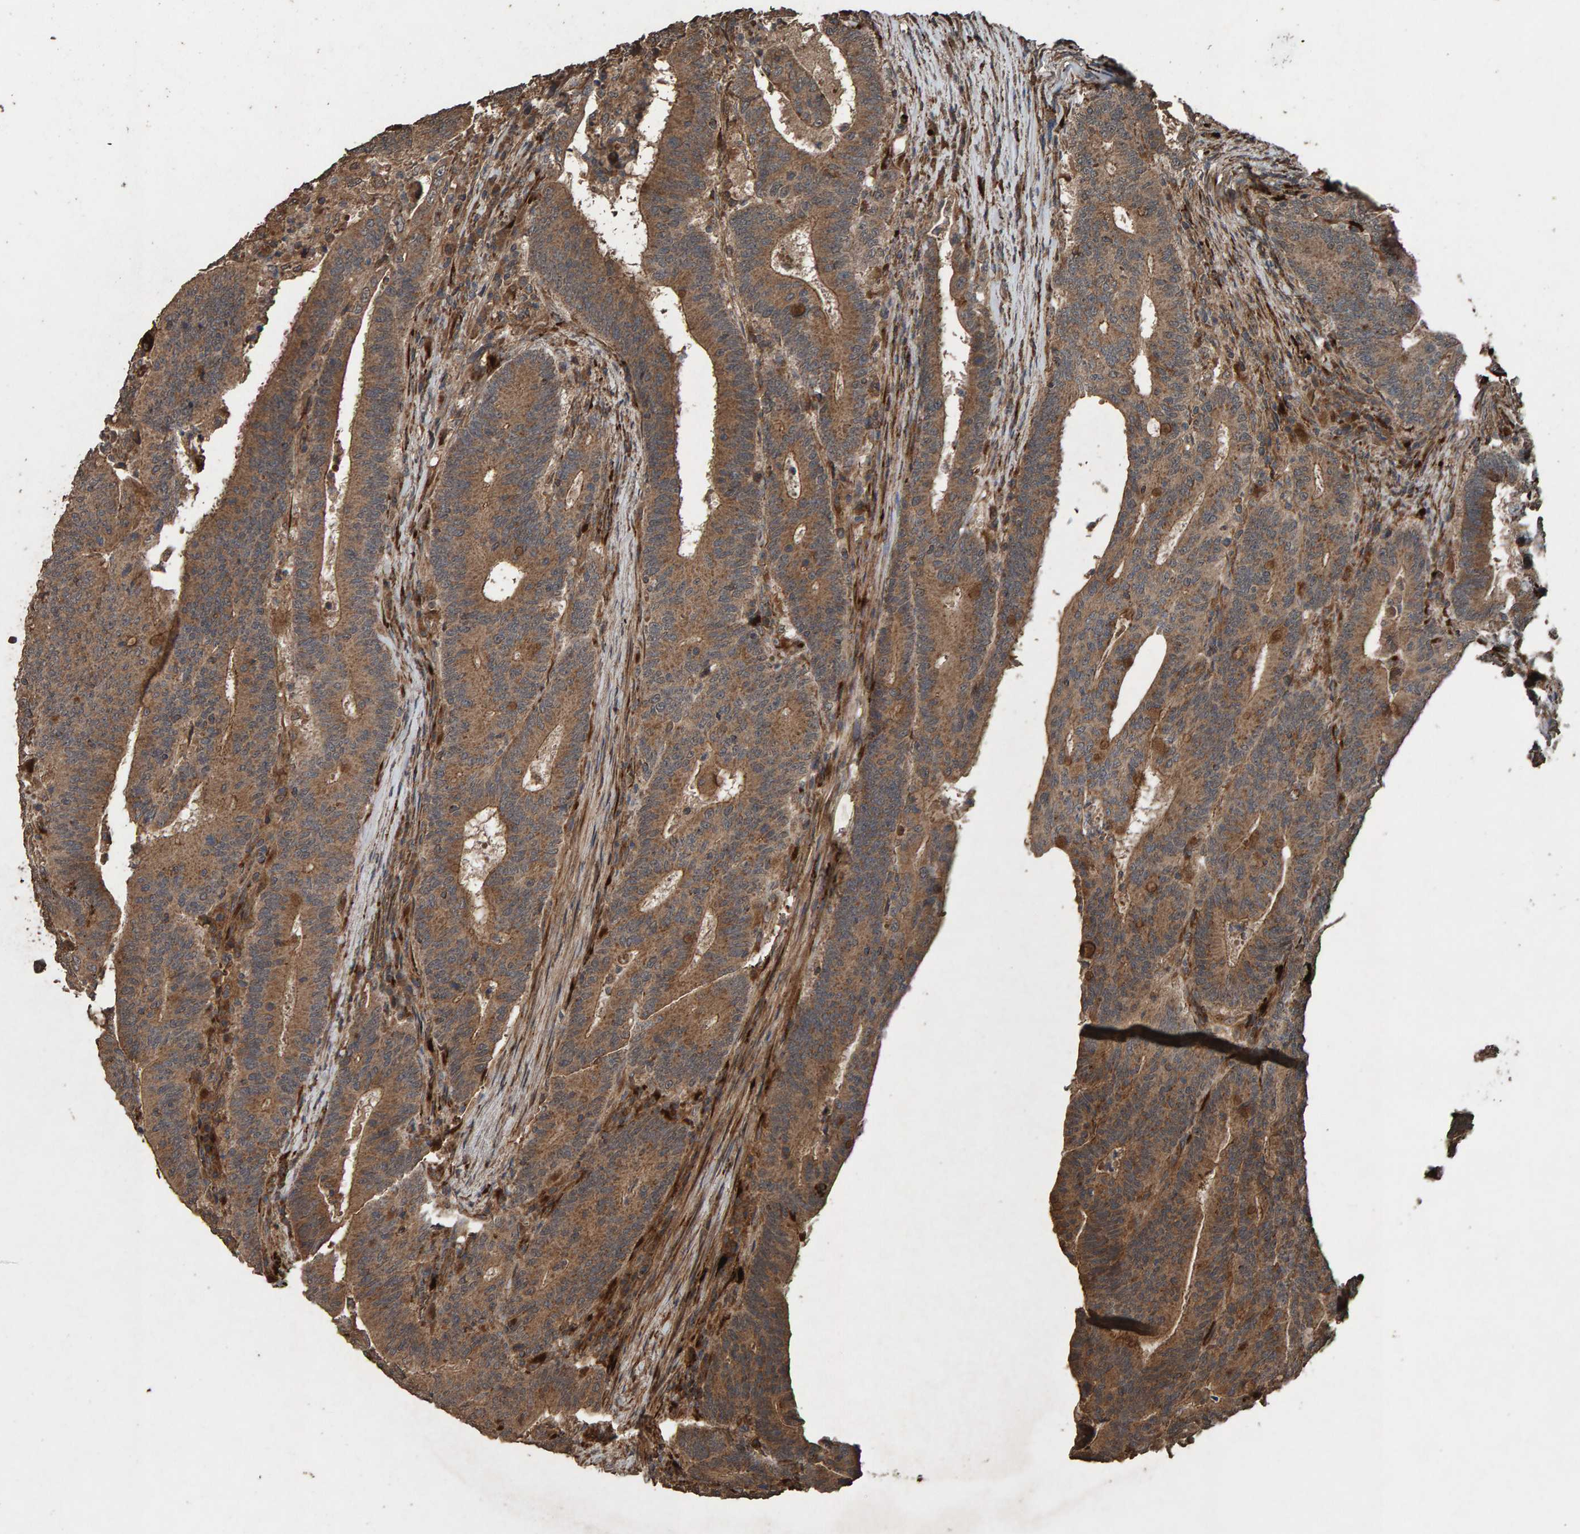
{"staining": {"intensity": "moderate", "quantity": ">75%", "location": "cytoplasmic/membranous"}, "tissue": "colorectal cancer", "cell_type": "Tumor cells", "image_type": "cancer", "snomed": [{"axis": "morphology", "description": "Adenocarcinoma, NOS"}, {"axis": "topography", "description": "Colon"}], "caption": "Tumor cells exhibit medium levels of moderate cytoplasmic/membranous staining in approximately >75% of cells in adenocarcinoma (colorectal). Using DAB (brown) and hematoxylin (blue) stains, captured at high magnification using brightfield microscopy.", "gene": "DUS1L", "patient": {"sex": "female", "age": 66}}